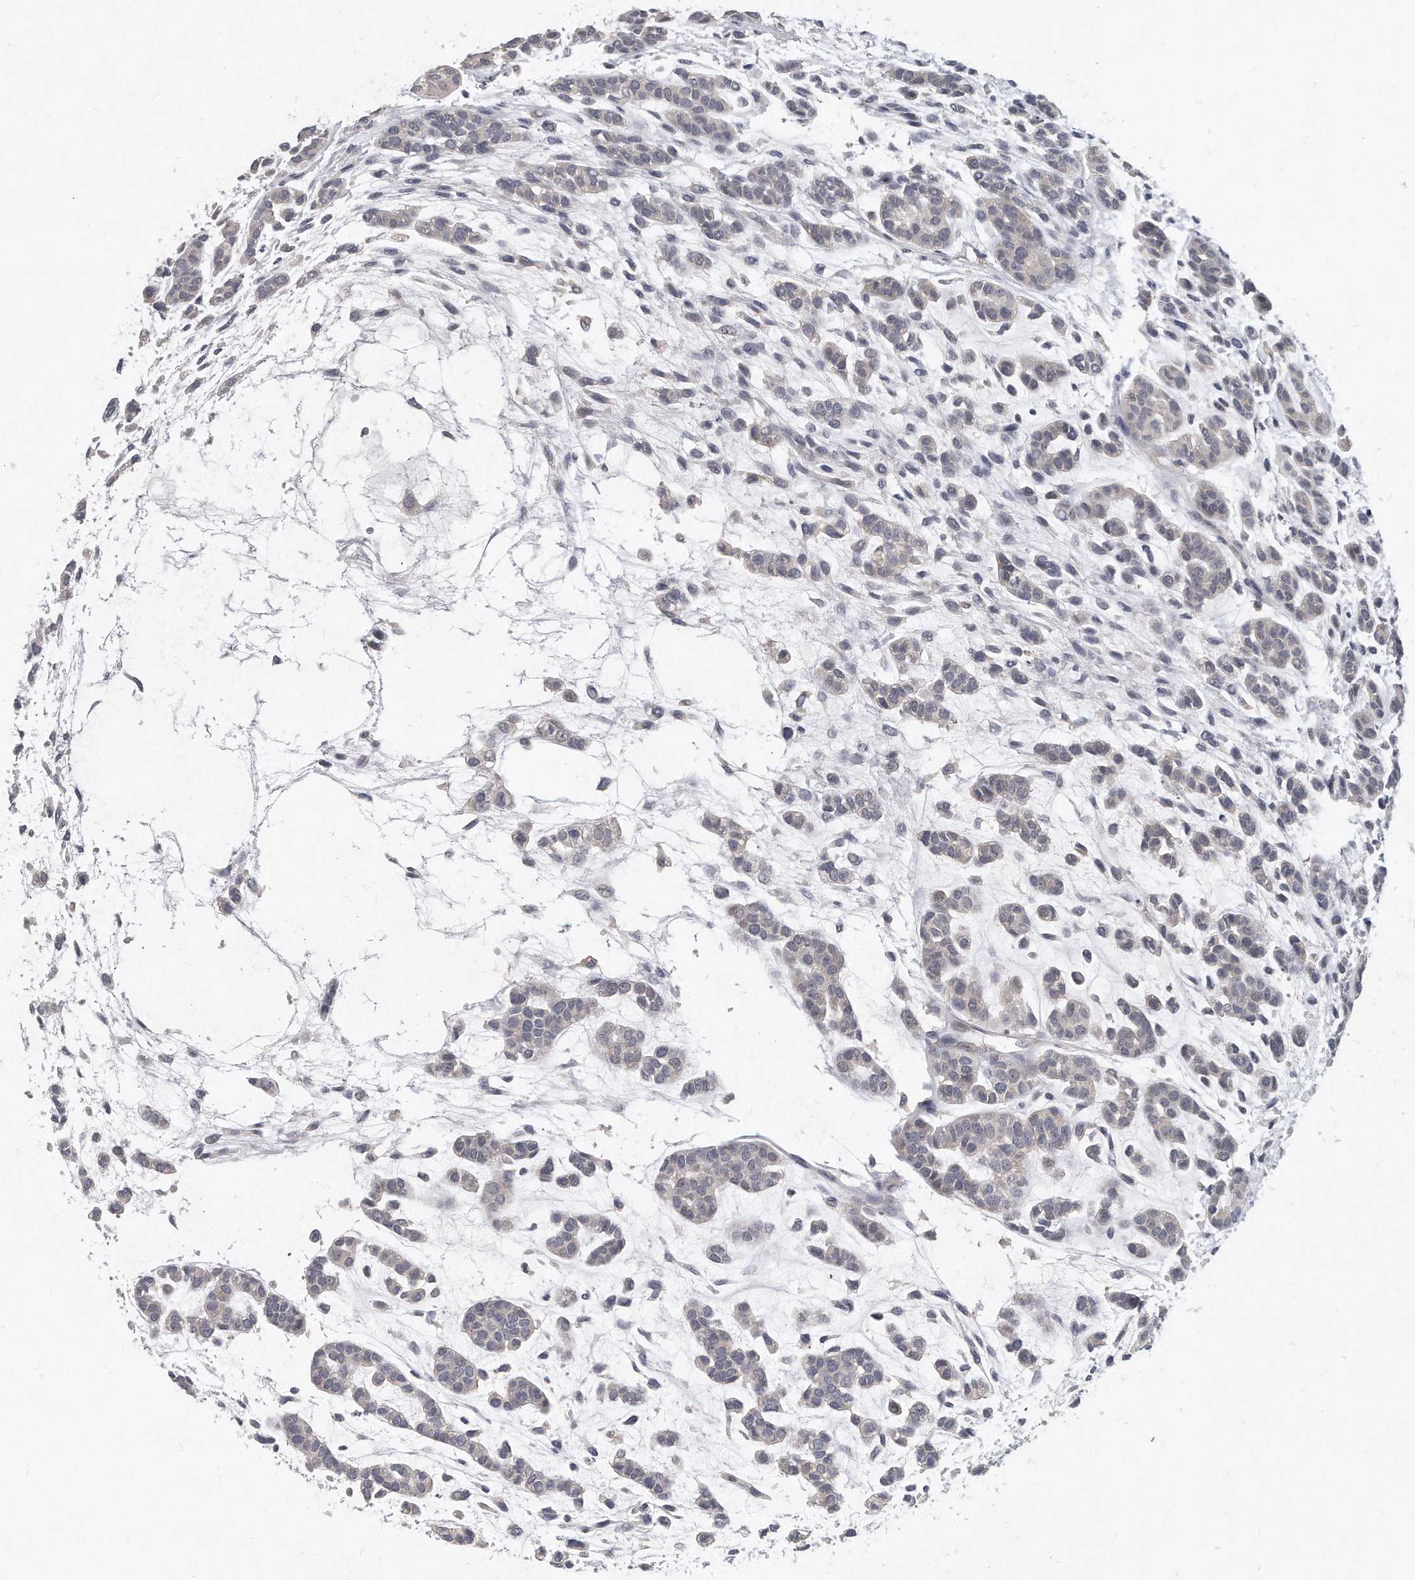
{"staining": {"intensity": "negative", "quantity": "none", "location": "none"}, "tissue": "head and neck cancer", "cell_type": "Tumor cells", "image_type": "cancer", "snomed": [{"axis": "morphology", "description": "Adenocarcinoma, NOS"}, {"axis": "morphology", "description": "Adenoma, NOS"}, {"axis": "topography", "description": "Head-Neck"}], "caption": "Histopathology image shows no significant protein expression in tumor cells of adenocarcinoma (head and neck).", "gene": "KLHL7", "patient": {"sex": "female", "age": 55}}